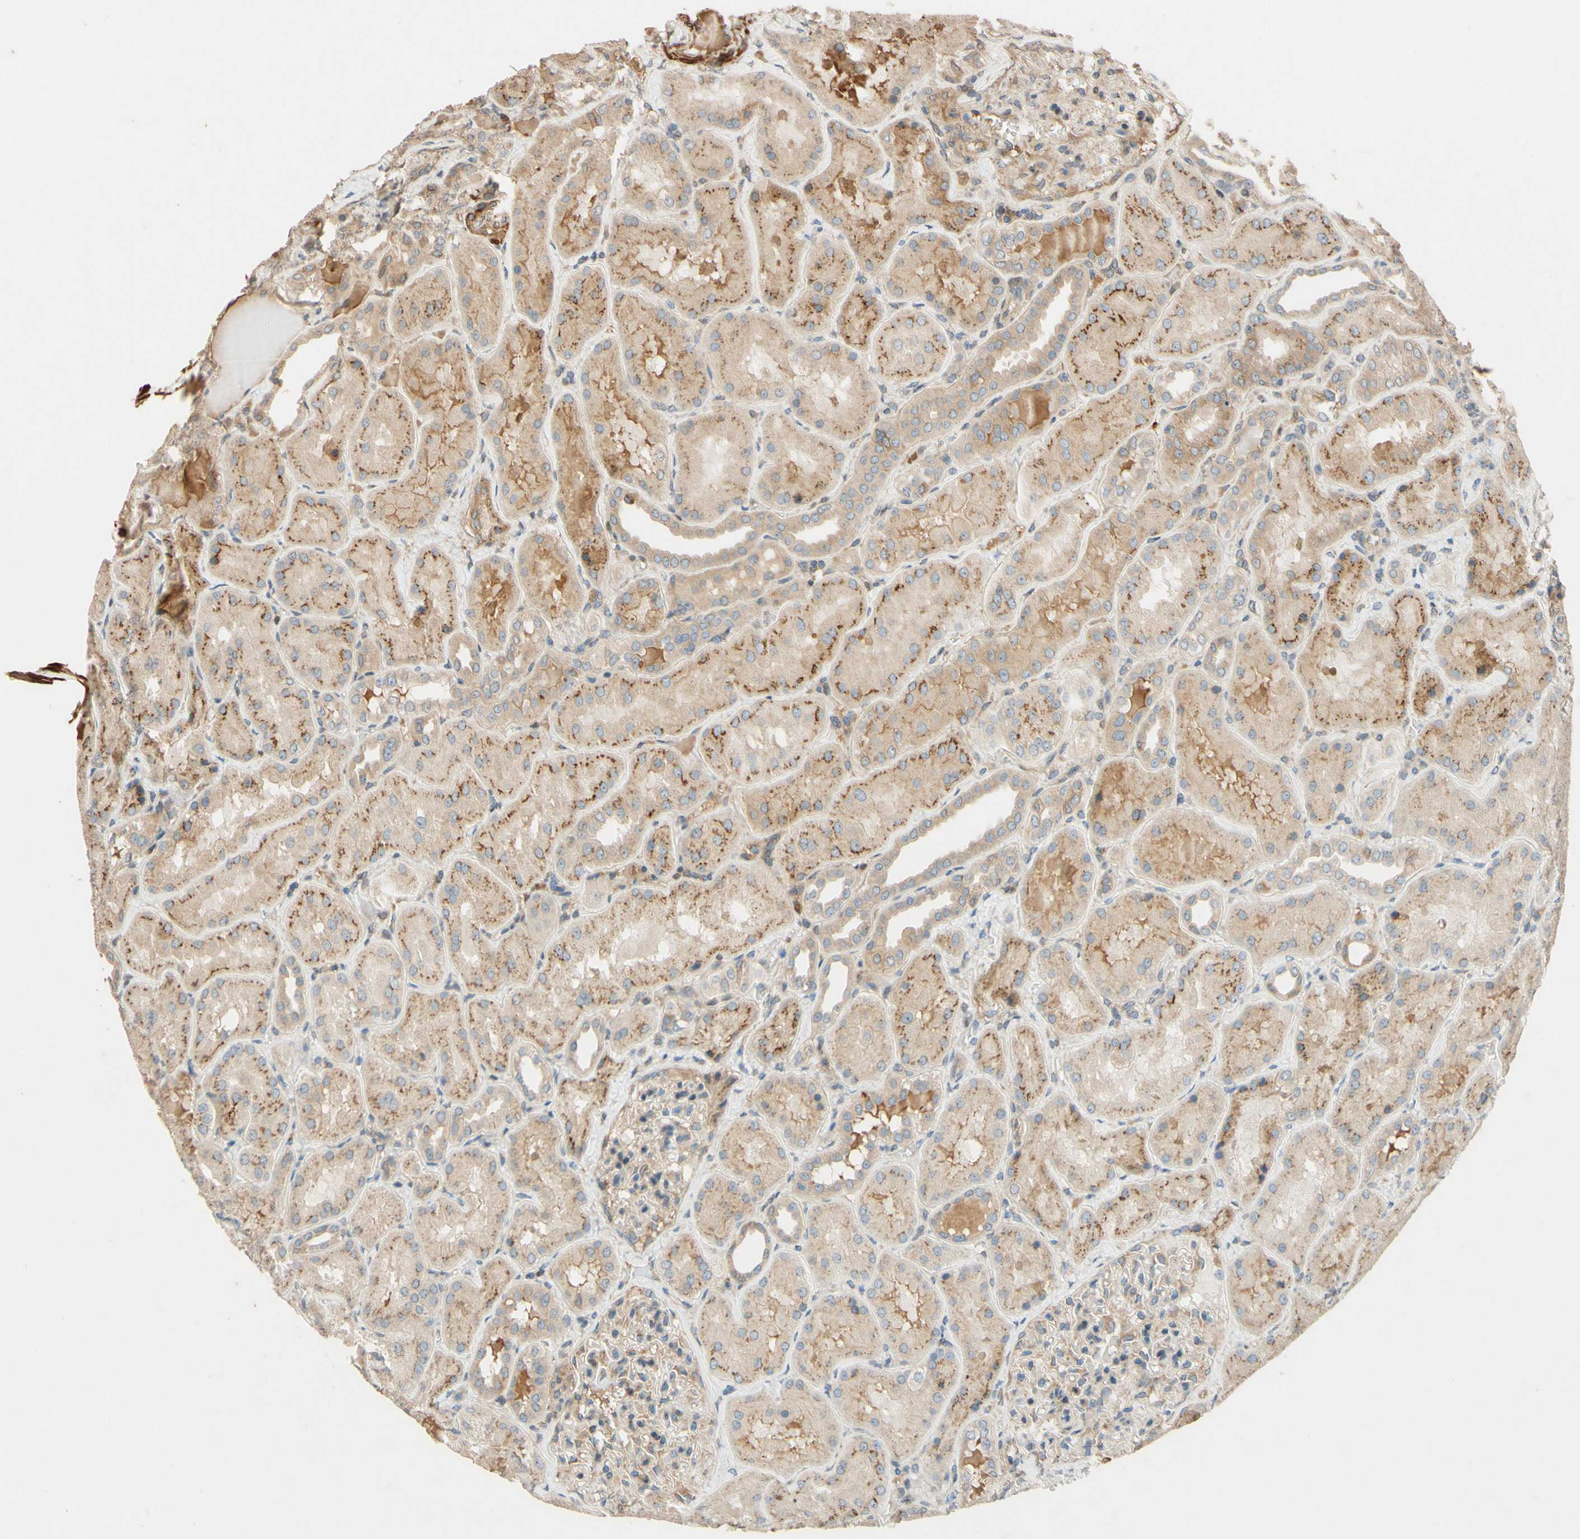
{"staining": {"intensity": "weak", "quantity": ">75%", "location": "cytoplasmic/membranous"}, "tissue": "kidney", "cell_type": "Cells in glomeruli", "image_type": "normal", "snomed": [{"axis": "morphology", "description": "Normal tissue, NOS"}, {"axis": "topography", "description": "Kidney"}], "caption": "Protein expression by immunohistochemistry demonstrates weak cytoplasmic/membranous staining in approximately >75% of cells in glomeruli in normal kidney. (brown staining indicates protein expression, while blue staining denotes nuclei).", "gene": "PTPRU", "patient": {"sex": "female", "age": 56}}